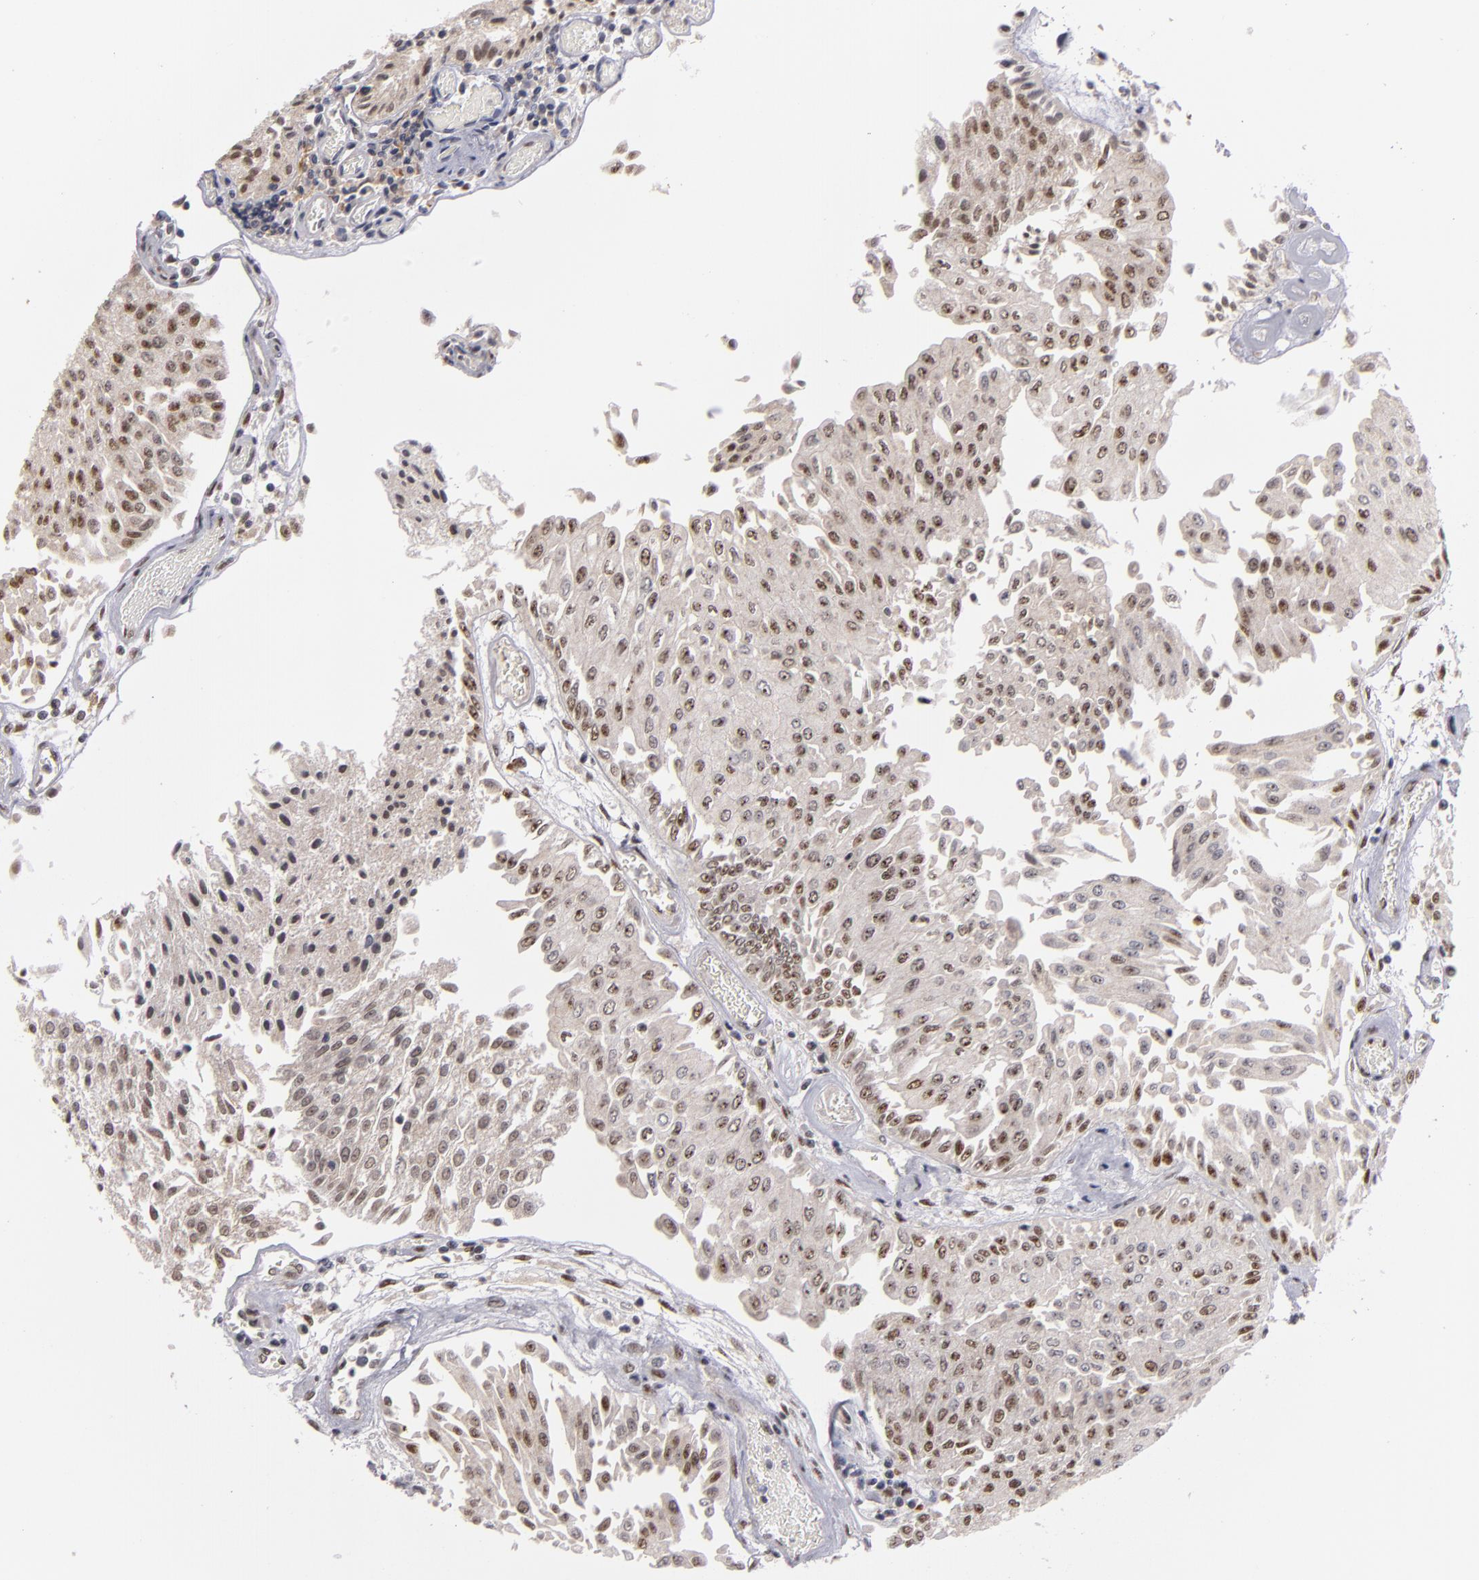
{"staining": {"intensity": "weak", "quantity": "25%-75%", "location": "nuclear"}, "tissue": "urothelial cancer", "cell_type": "Tumor cells", "image_type": "cancer", "snomed": [{"axis": "morphology", "description": "Urothelial carcinoma, Low grade"}, {"axis": "topography", "description": "Urinary bladder"}], "caption": "The immunohistochemical stain shows weak nuclear staining in tumor cells of urothelial carcinoma (low-grade) tissue.", "gene": "ZNF234", "patient": {"sex": "male", "age": 86}}